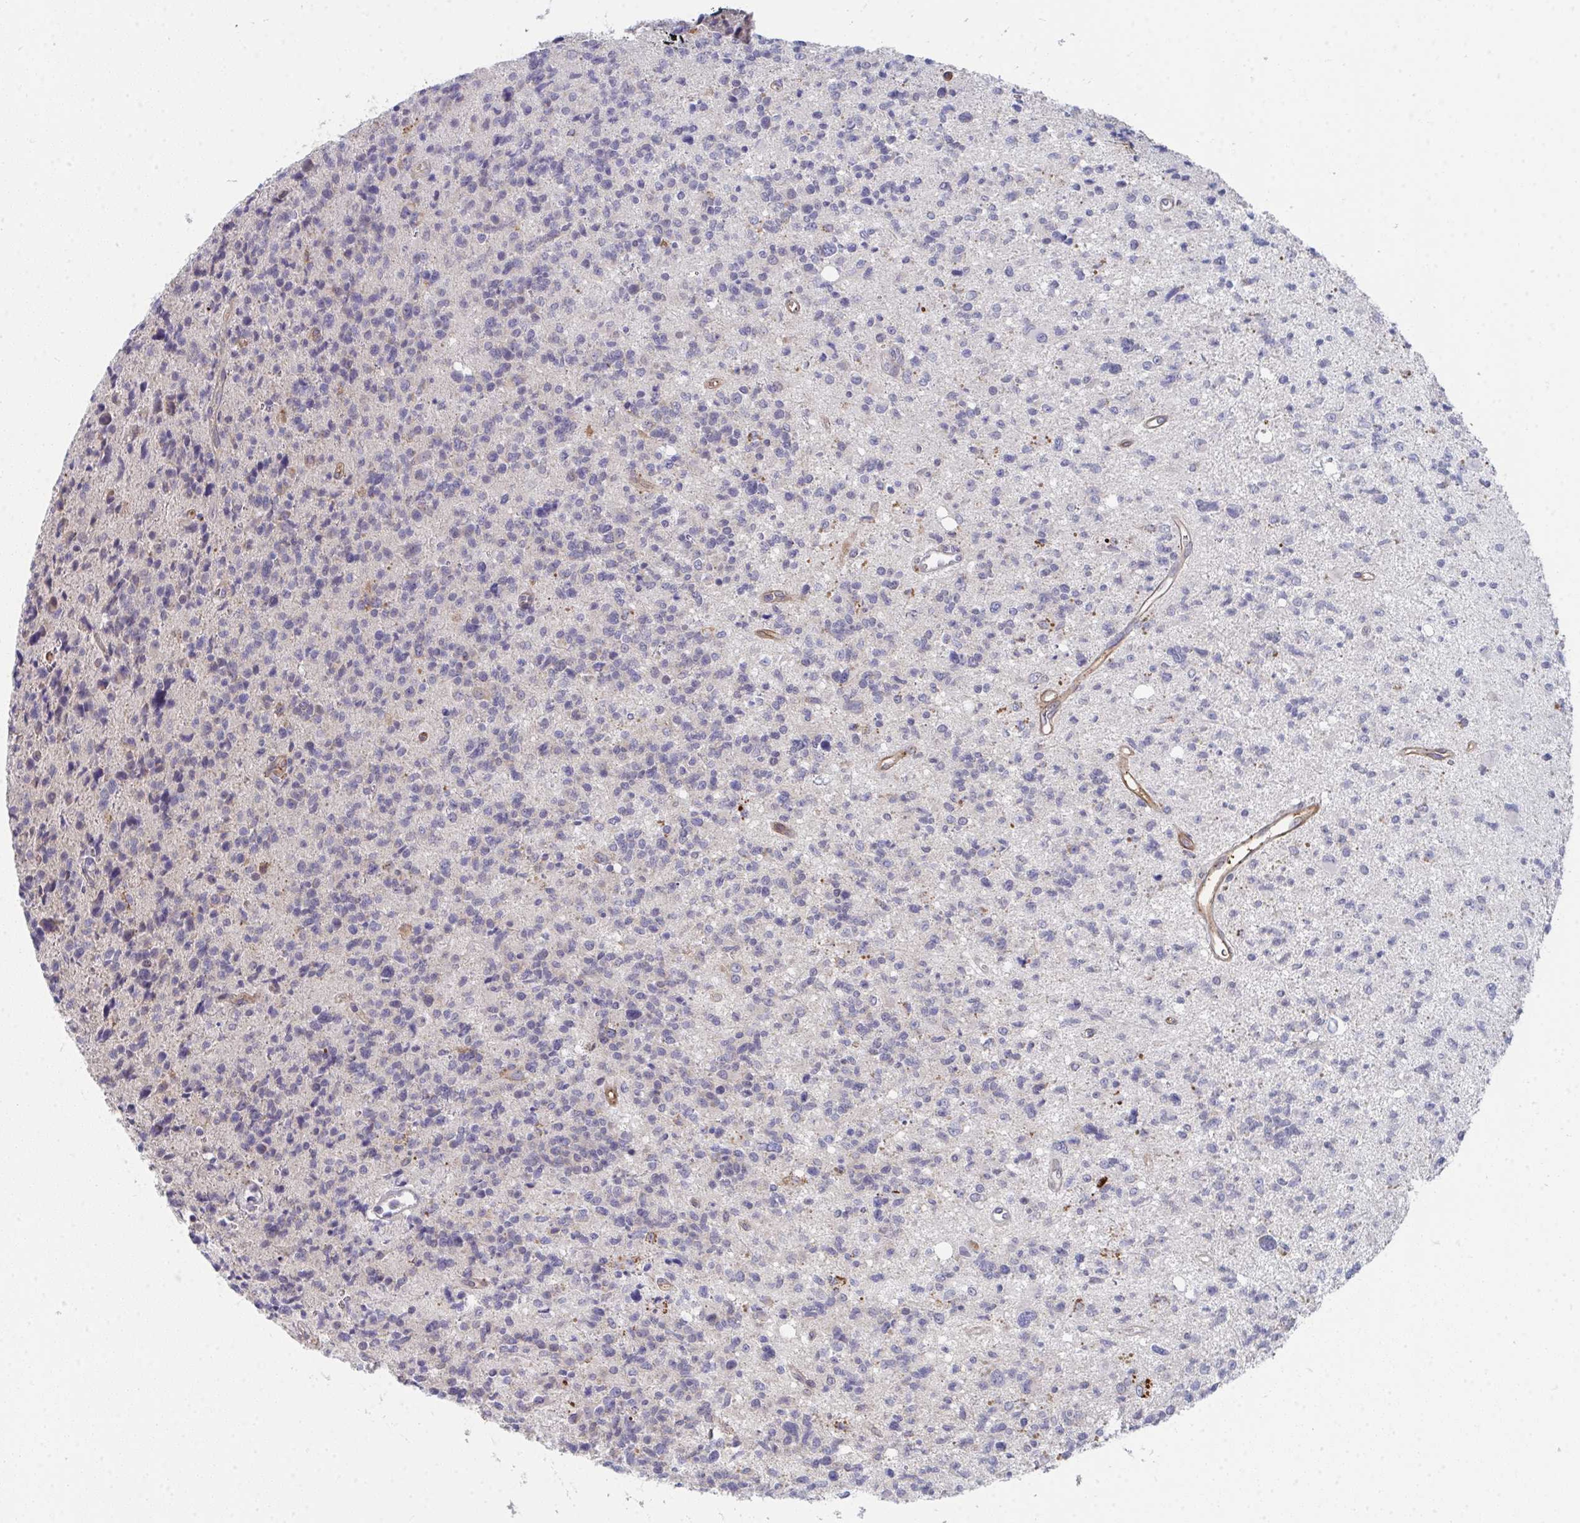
{"staining": {"intensity": "negative", "quantity": "none", "location": "none"}, "tissue": "glioma", "cell_type": "Tumor cells", "image_type": "cancer", "snomed": [{"axis": "morphology", "description": "Glioma, malignant, High grade"}, {"axis": "topography", "description": "Brain"}], "caption": "Protein analysis of malignant glioma (high-grade) demonstrates no significant staining in tumor cells.", "gene": "VWDE", "patient": {"sex": "male", "age": 29}}